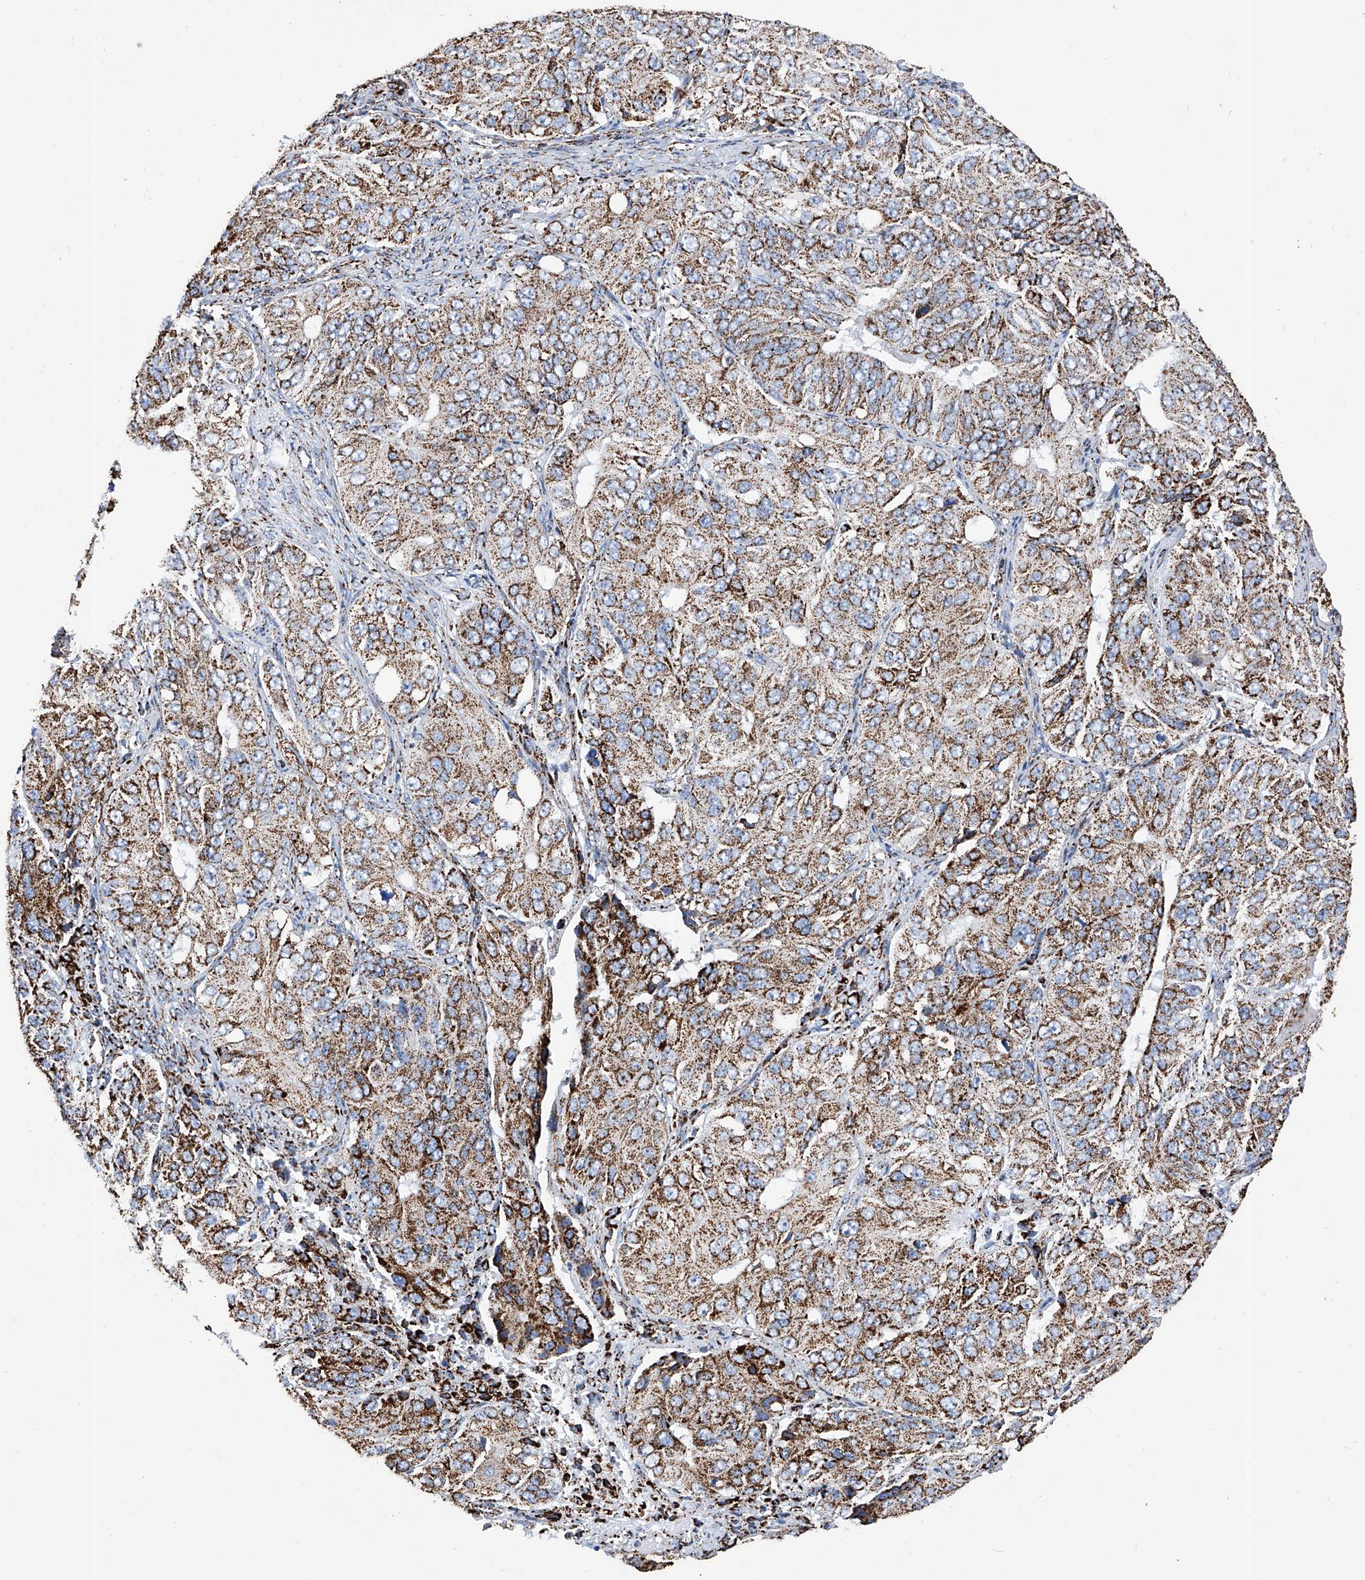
{"staining": {"intensity": "moderate", "quantity": ">75%", "location": "cytoplasmic/membranous"}, "tissue": "ovarian cancer", "cell_type": "Tumor cells", "image_type": "cancer", "snomed": [{"axis": "morphology", "description": "Carcinoma, endometroid"}, {"axis": "topography", "description": "Ovary"}], "caption": "A medium amount of moderate cytoplasmic/membranous staining is identified in approximately >75% of tumor cells in ovarian cancer tissue.", "gene": "ATP5PF", "patient": {"sex": "female", "age": 51}}